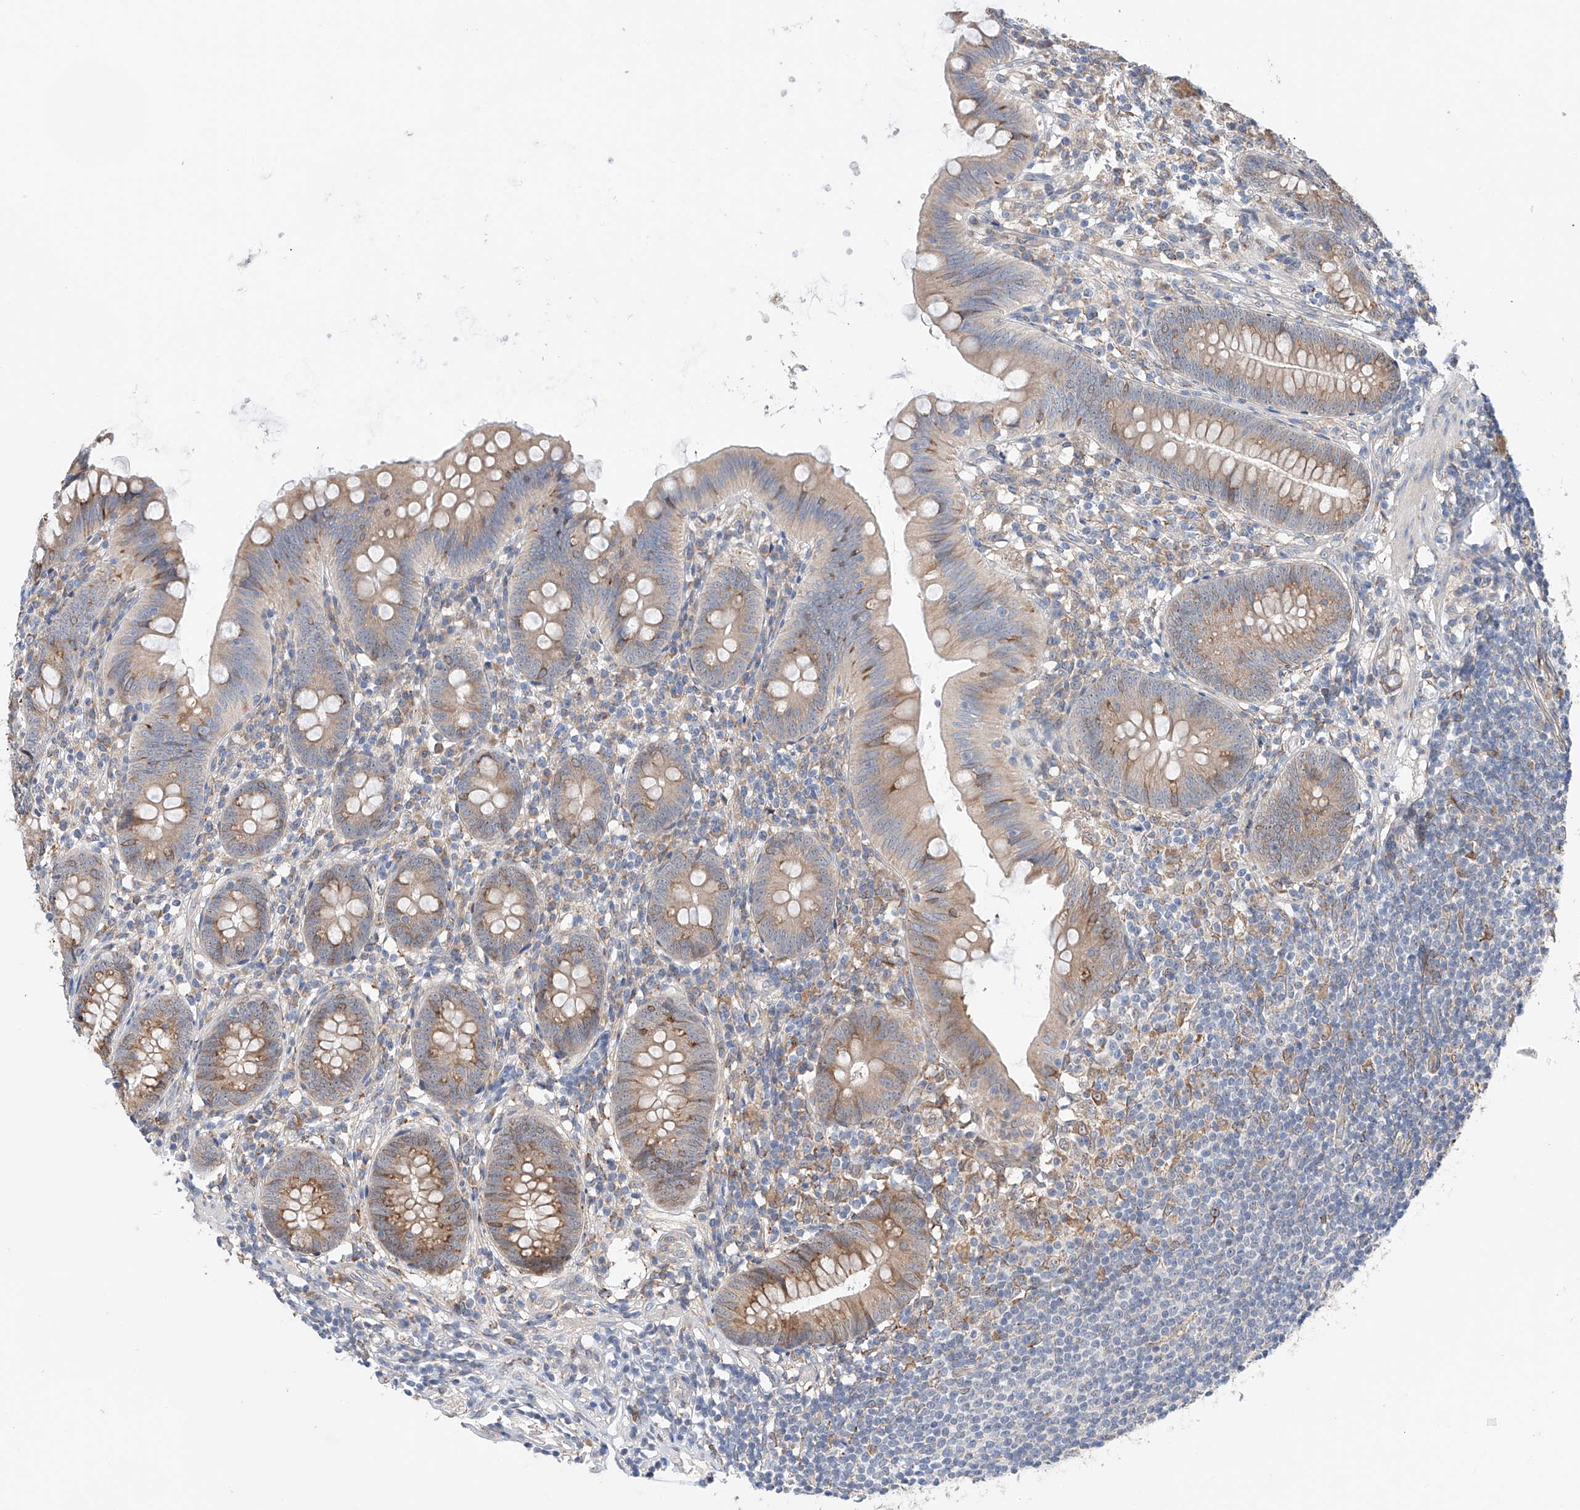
{"staining": {"intensity": "moderate", "quantity": "25%-75%", "location": "cytoplasmic/membranous"}, "tissue": "appendix", "cell_type": "Glandular cells", "image_type": "normal", "snomed": [{"axis": "morphology", "description": "Normal tissue, NOS"}, {"axis": "topography", "description": "Appendix"}], "caption": "Immunohistochemical staining of normal appendix demonstrates moderate cytoplasmic/membranous protein staining in about 25%-75% of glandular cells. The staining is performed using DAB brown chromogen to label protein expression. The nuclei are counter-stained blue using hematoxylin.", "gene": "DNAH8", "patient": {"sex": "female", "age": 62}}